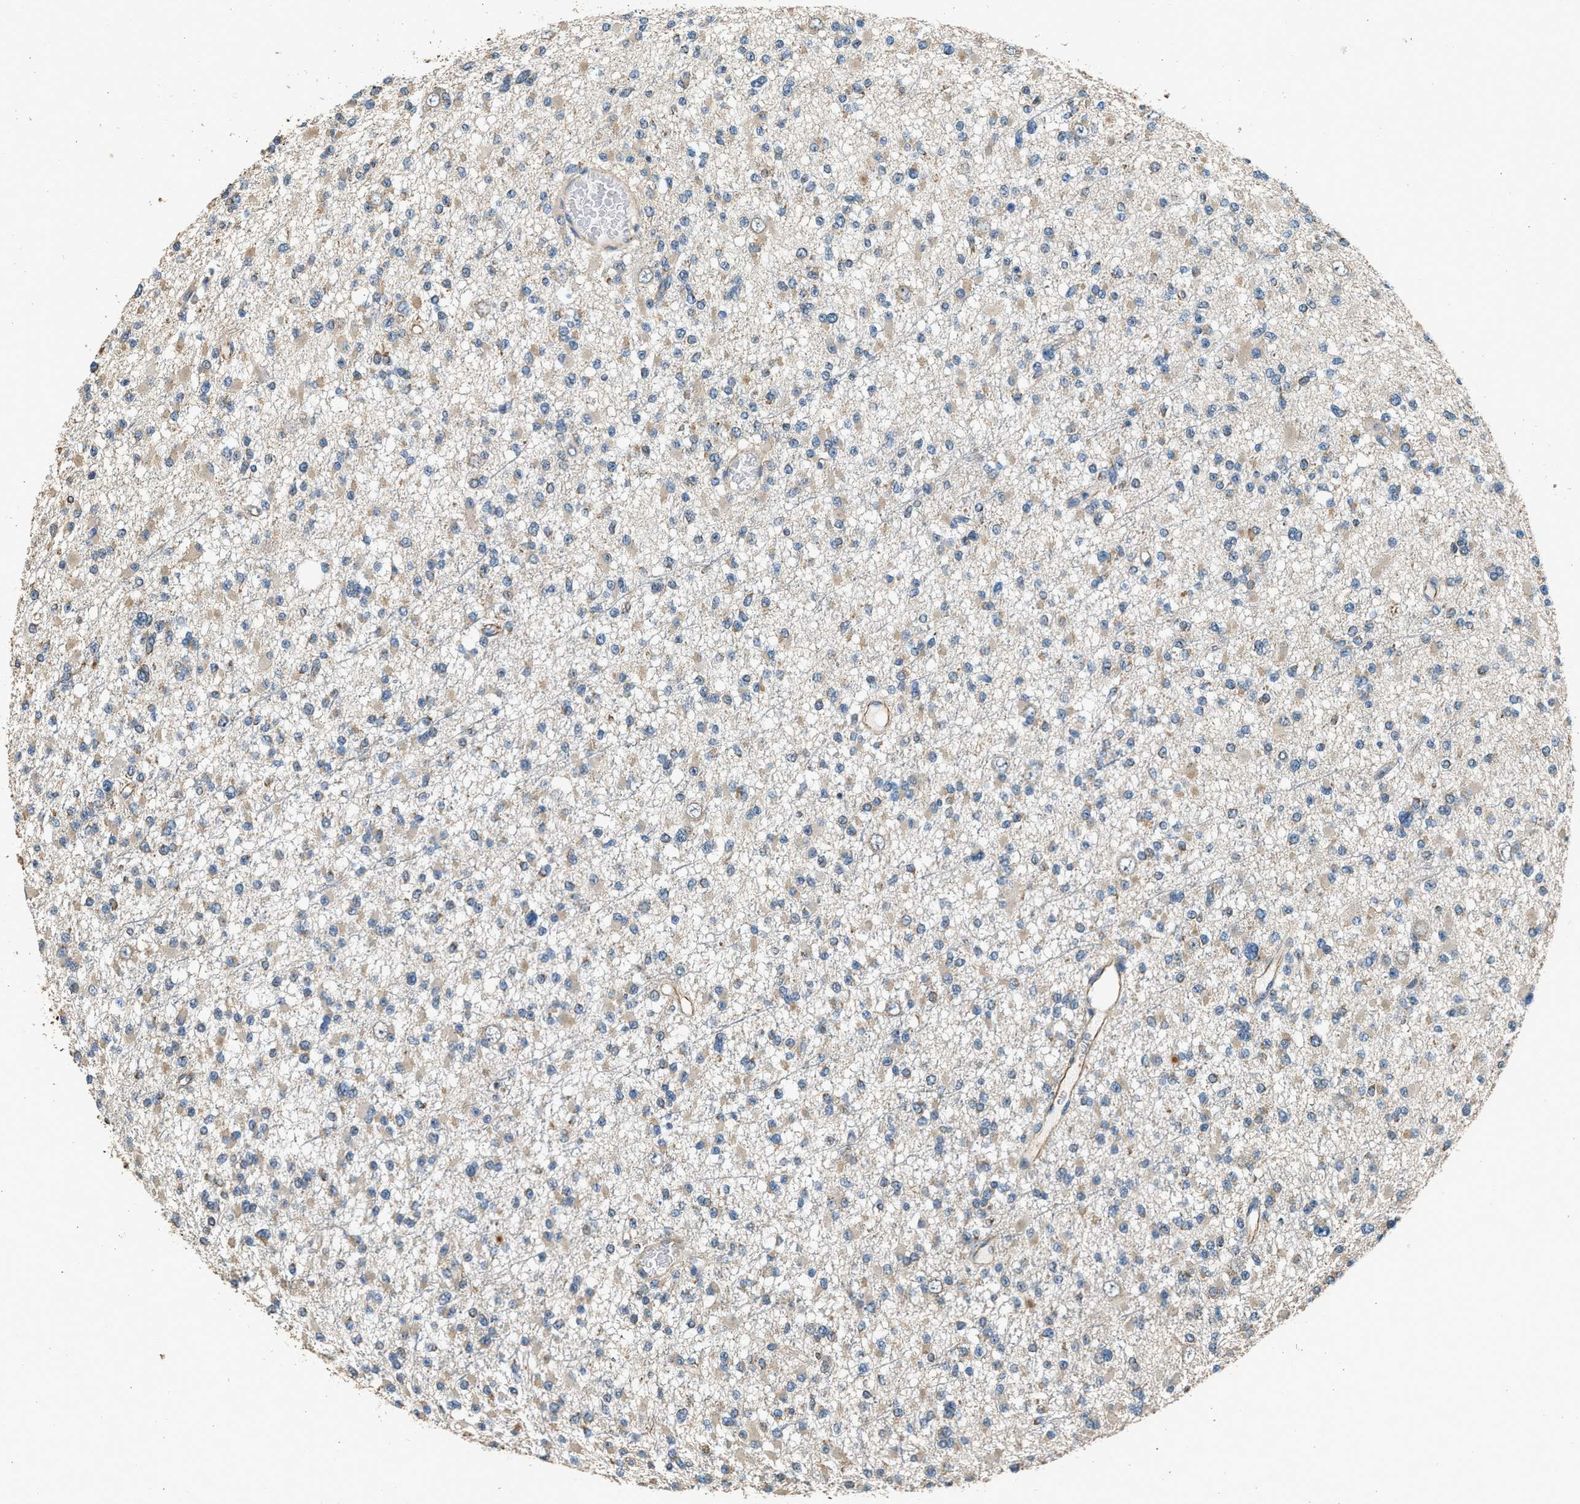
{"staining": {"intensity": "weak", "quantity": "<25%", "location": "cytoplasmic/membranous"}, "tissue": "glioma", "cell_type": "Tumor cells", "image_type": "cancer", "snomed": [{"axis": "morphology", "description": "Glioma, malignant, Low grade"}, {"axis": "topography", "description": "Brain"}], "caption": "The micrograph reveals no staining of tumor cells in glioma.", "gene": "PCLO", "patient": {"sex": "female", "age": 22}}